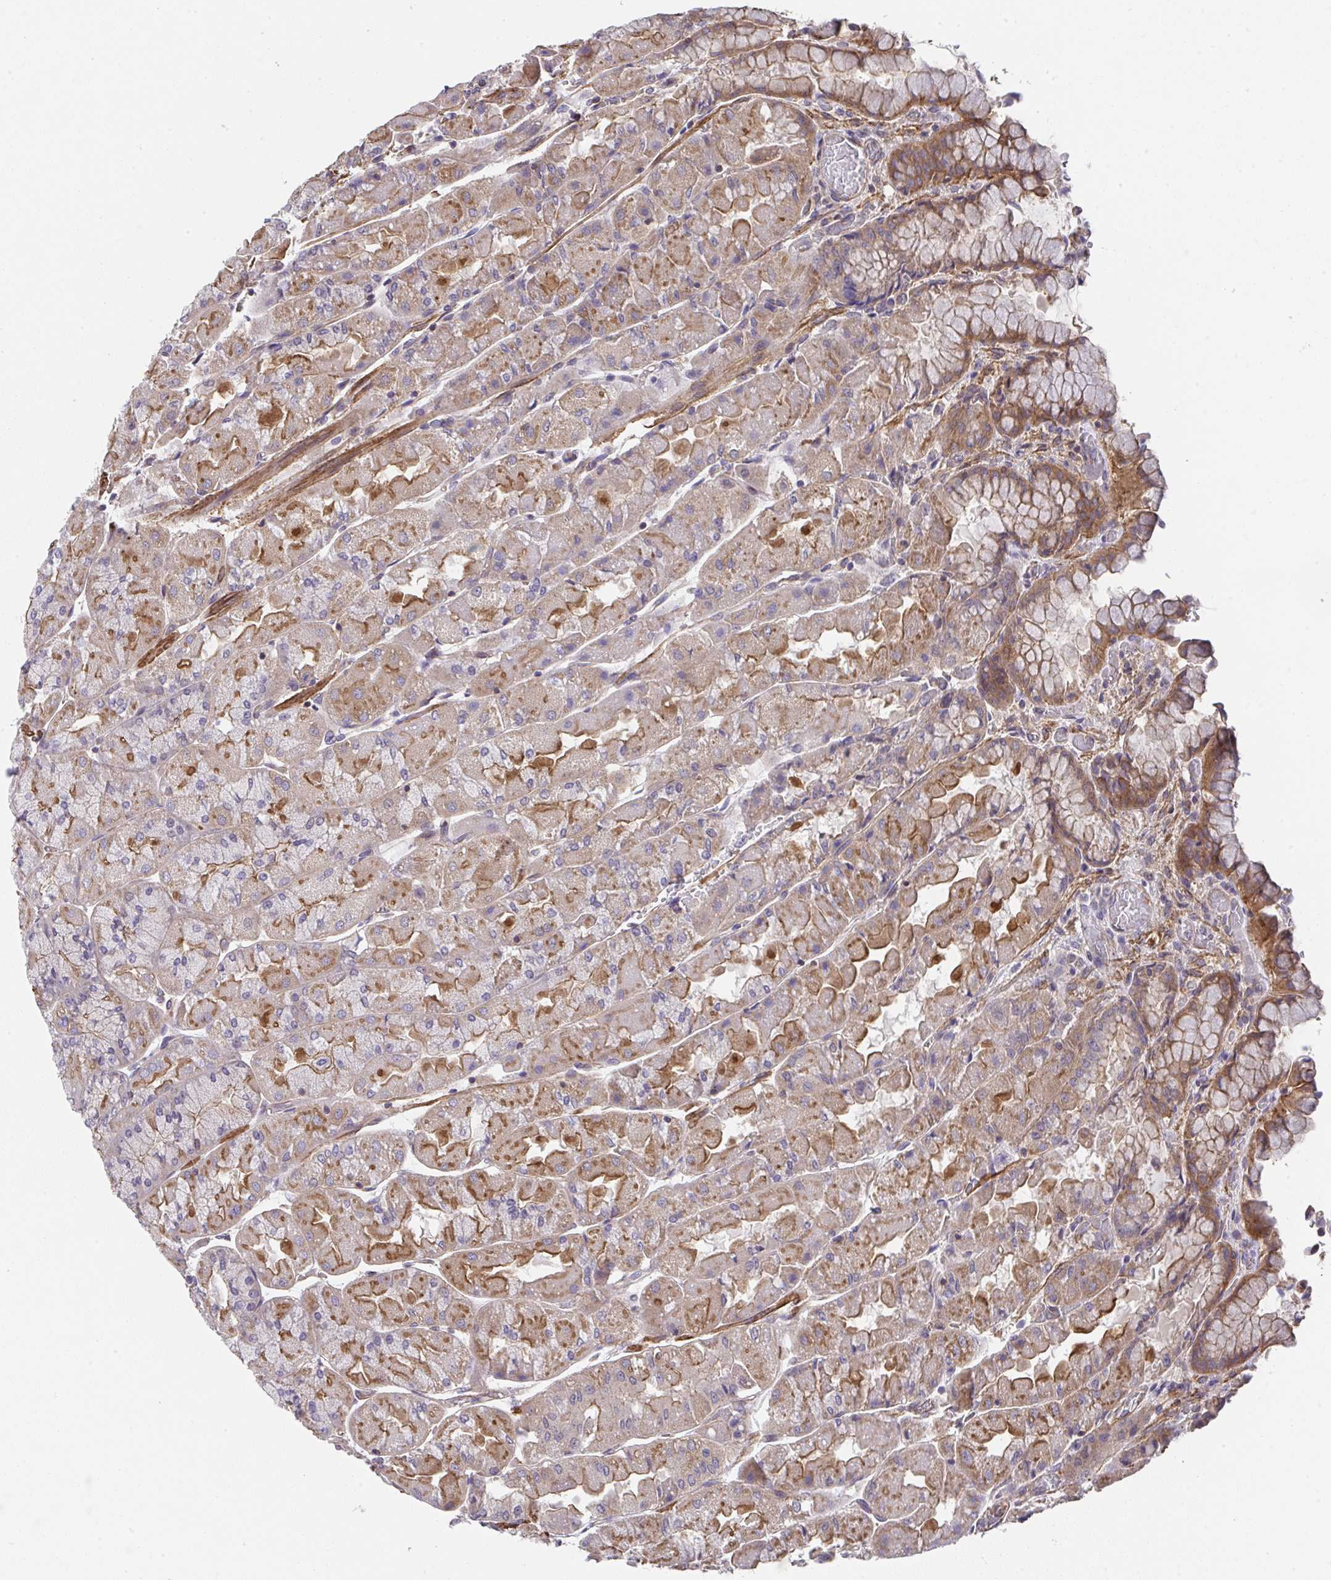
{"staining": {"intensity": "moderate", "quantity": "25%-75%", "location": "cytoplasmic/membranous"}, "tissue": "stomach", "cell_type": "Glandular cells", "image_type": "normal", "snomed": [{"axis": "morphology", "description": "Normal tissue, NOS"}, {"axis": "topography", "description": "Stomach"}], "caption": "Immunohistochemical staining of normal human stomach demonstrates moderate cytoplasmic/membranous protein expression in approximately 25%-75% of glandular cells.", "gene": "ZNF696", "patient": {"sex": "female", "age": 61}}